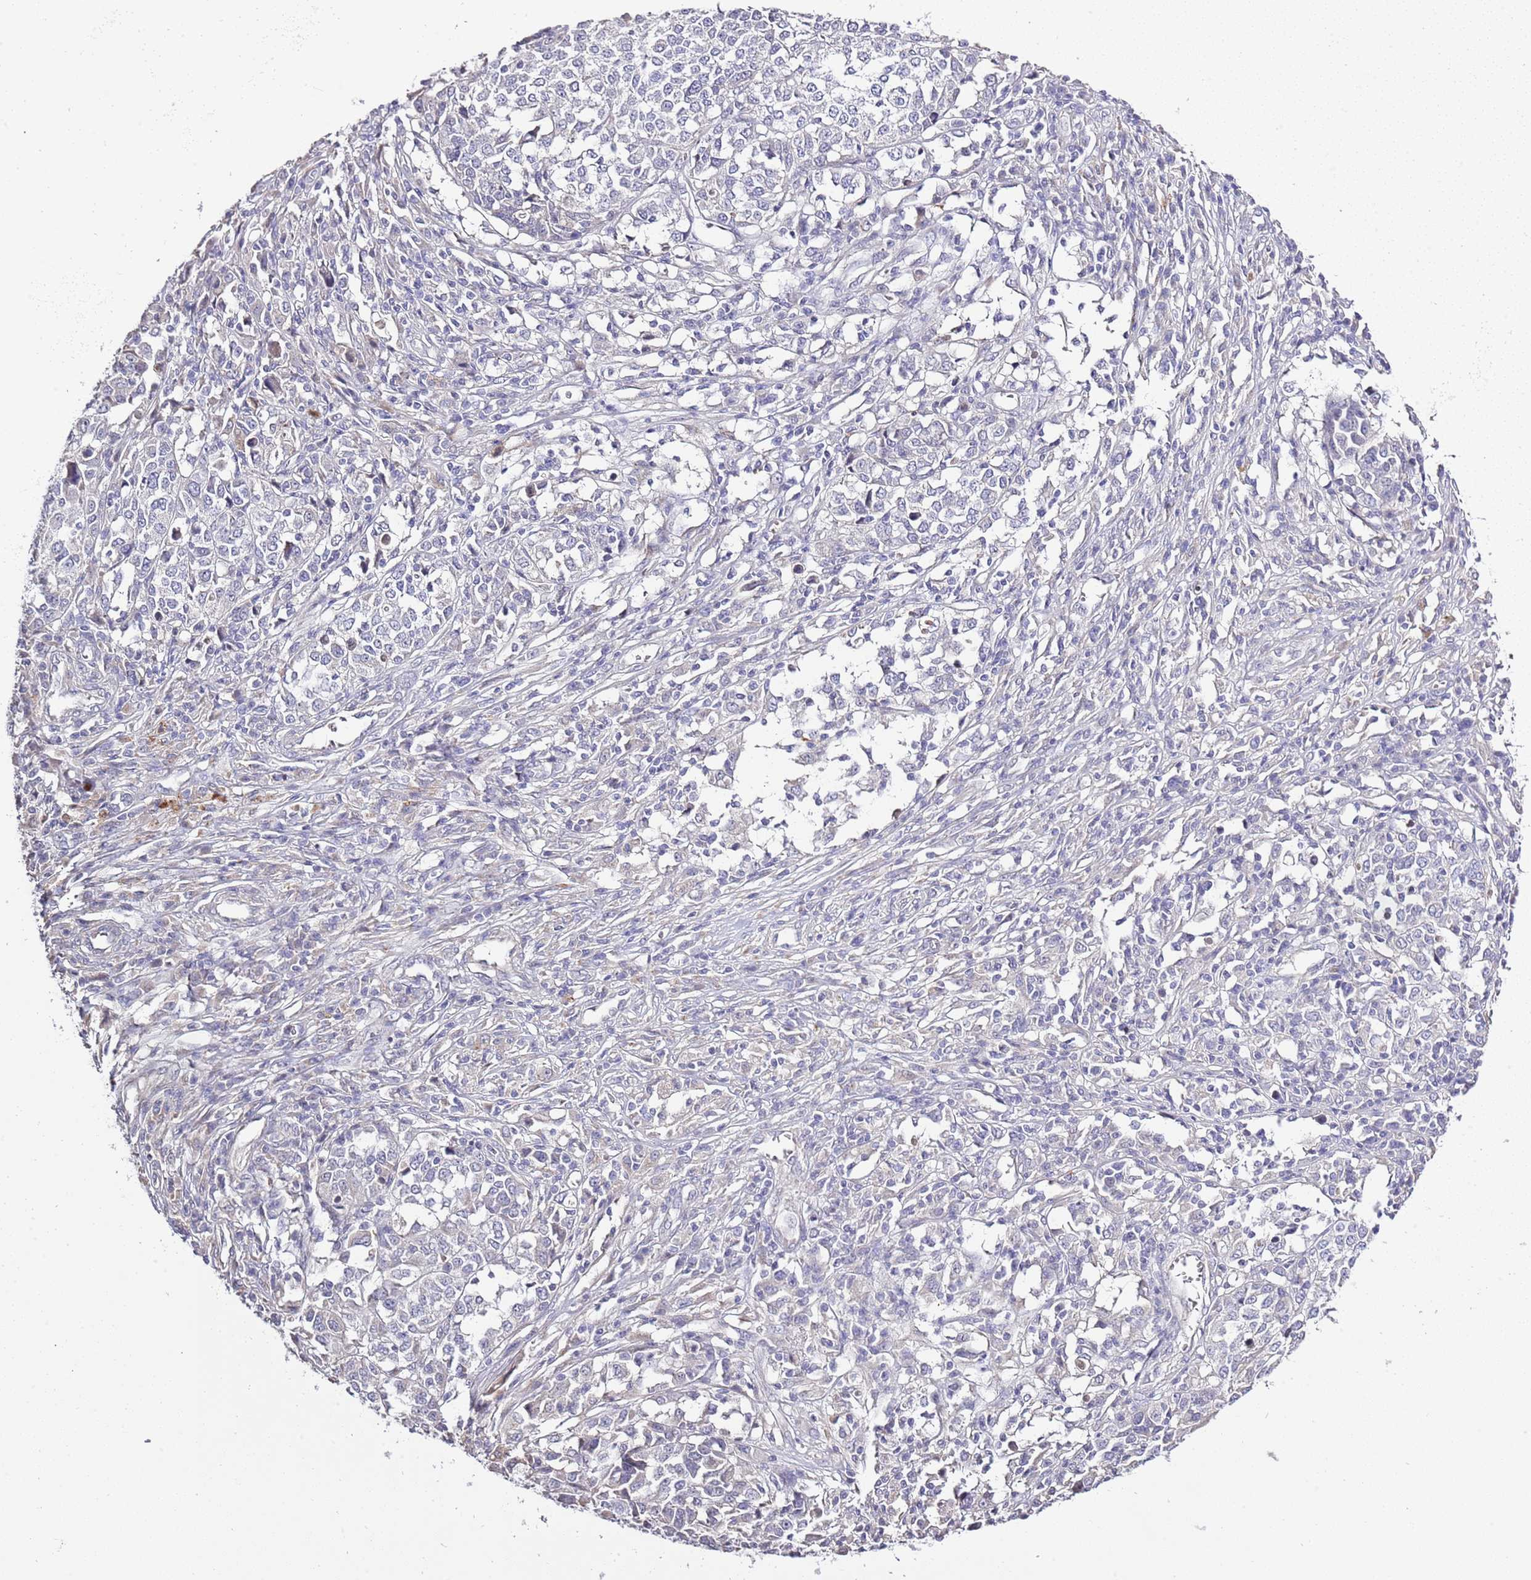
{"staining": {"intensity": "negative", "quantity": "none", "location": "none"}, "tissue": "melanoma", "cell_type": "Tumor cells", "image_type": "cancer", "snomed": [{"axis": "morphology", "description": "Malignant melanoma, Metastatic site"}, {"axis": "topography", "description": "Lymph node"}], "caption": "Immunohistochemical staining of human melanoma reveals no significant staining in tumor cells.", "gene": "P2RY13", "patient": {"sex": "male", "age": 44}}